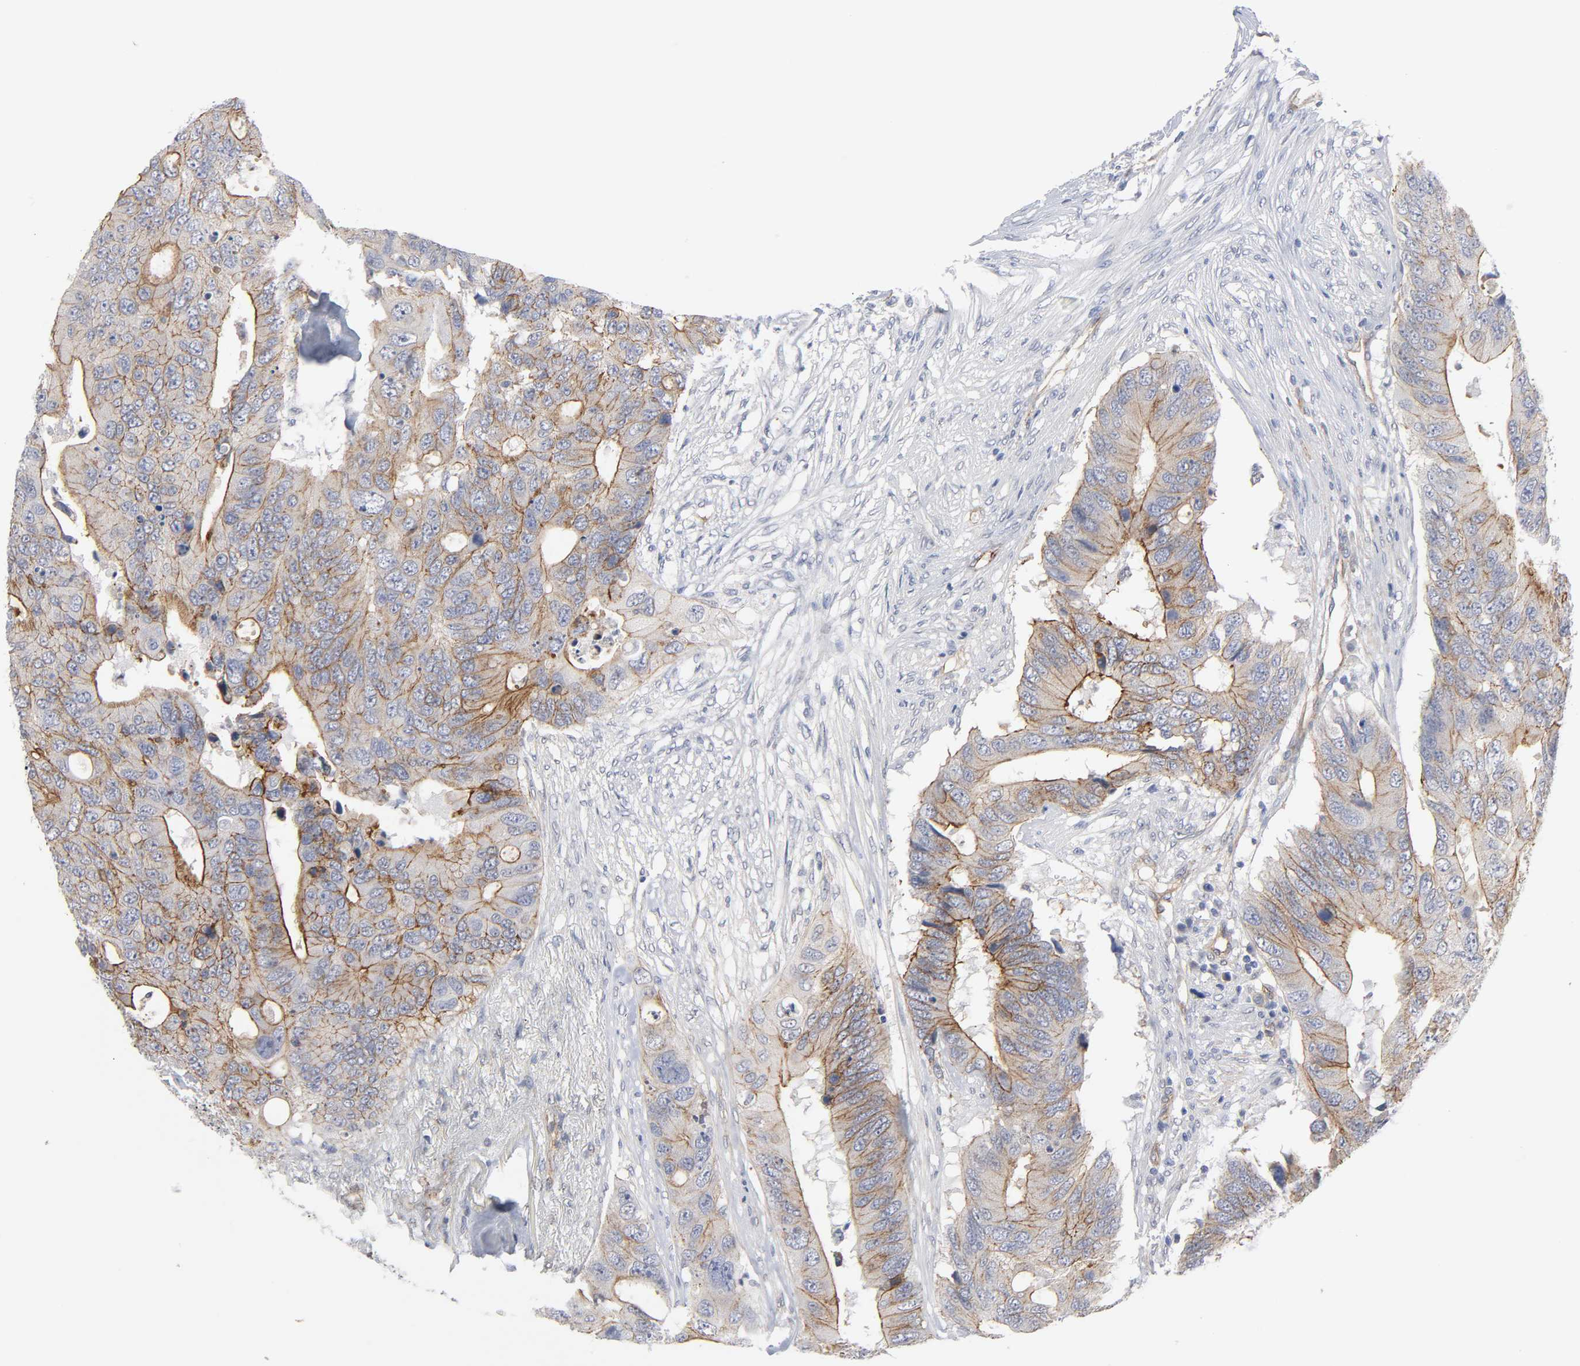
{"staining": {"intensity": "moderate", "quantity": ">75%", "location": "cytoplasmic/membranous"}, "tissue": "colorectal cancer", "cell_type": "Tumor cells", "image_type": "cancer", "snomed": [{"axis": "morphology", "description": "Adenocarcinoma, NOS"}, {"axis": "topography", "description": "Colon"}], "caption": "This photomicrograph displays IHC staining of colorectal cancer (adenocarcinoma), with medium moderate cytoplasmic/membranous staining in approximately >75% of tumor cells.", "gene": "SPTAN1", "patient": {"sex": "male", "age": 71}}